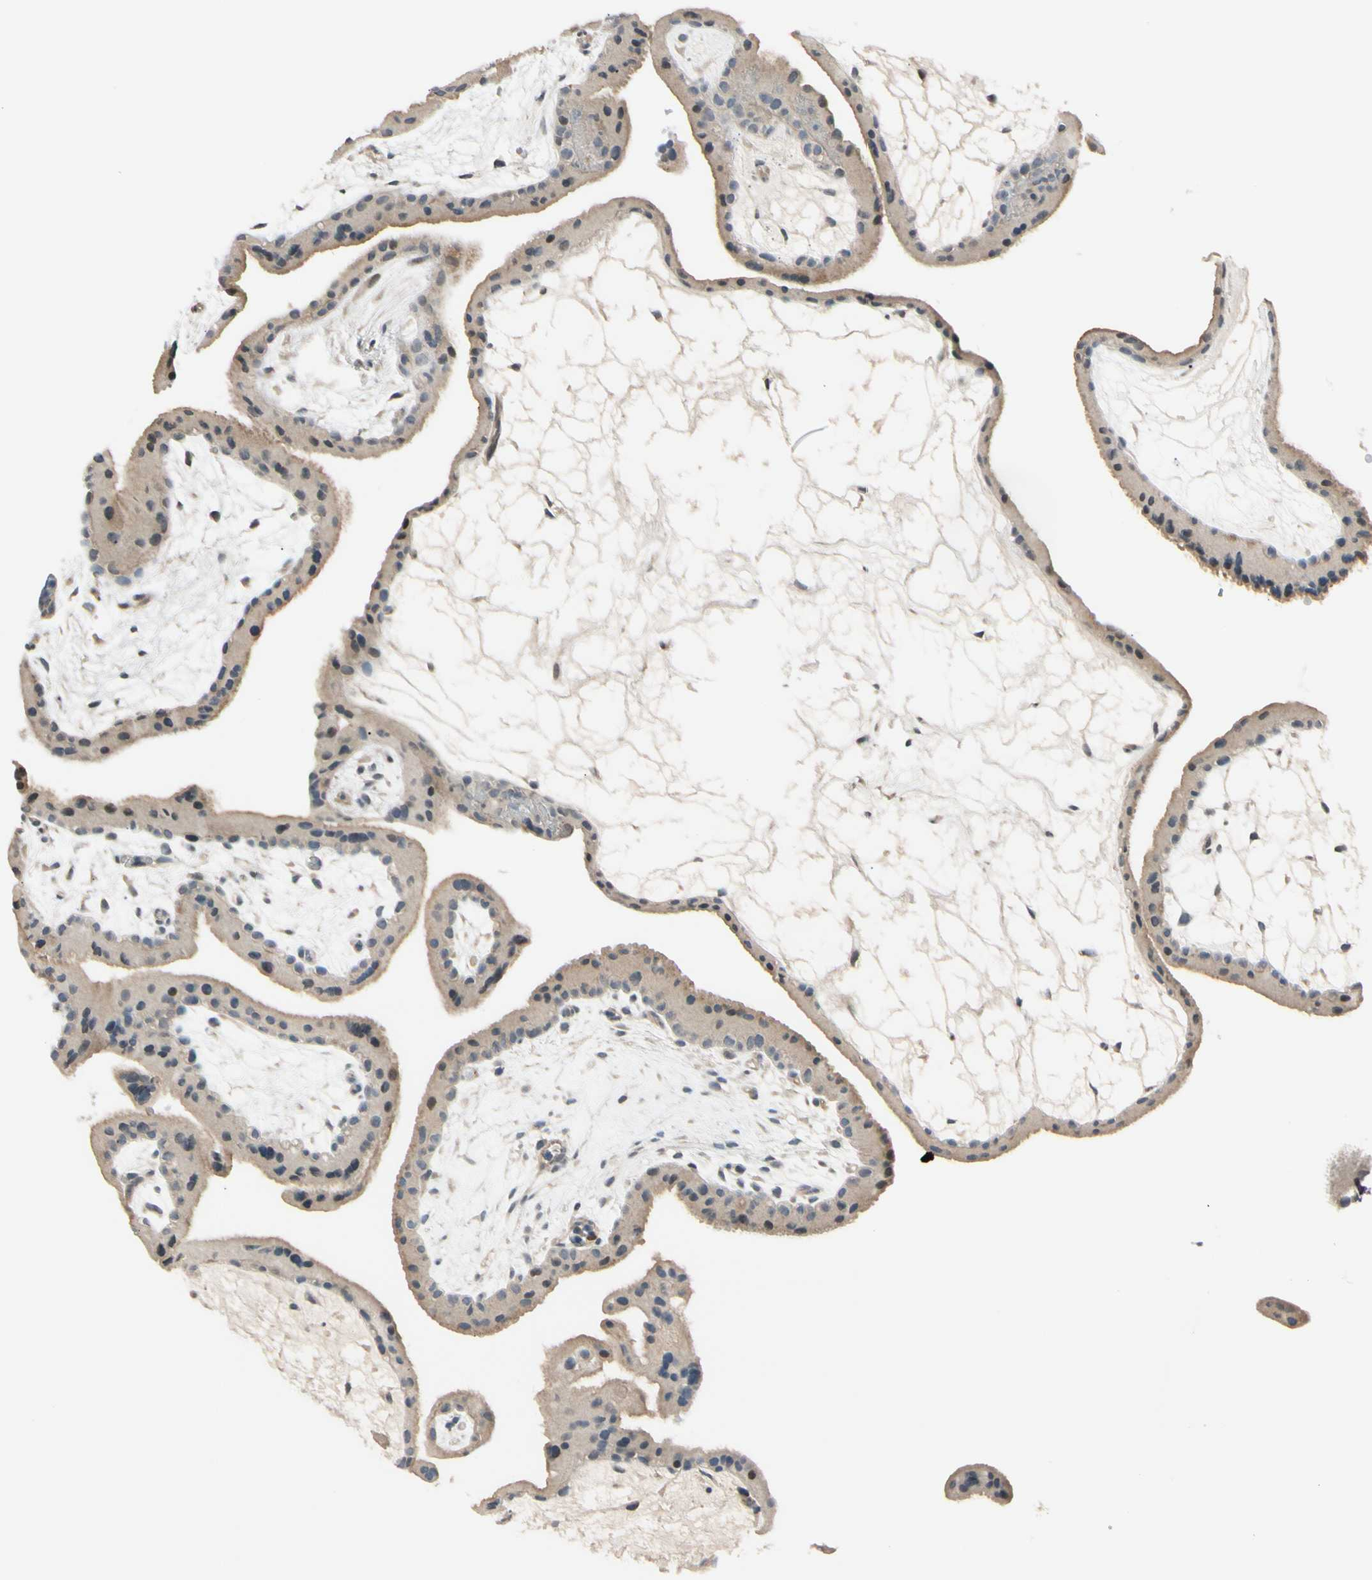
{"staining": {"intensity": "weak", "quantity": "25%-75%", "location": "cytoplasmic/membranous"}, "tissue": "placenta", "cell_type": "Decidual cells", "image_type": "normal", "snomed": [{"axis": "morphology", "description": "Normal tissue, NOS"}, {"axis": "topography", "description": "Placenta"}], "caption": "Immunohistochemical staining of benign placenta demonstrates 25%-75% levels of weak cytoplasmic/membranous protein staining in about 25%-75% of decidual cells. (Brightfield microscopy of DAB IHC at high magnification).", "gene": "FGF10", "patient": {"sex": "female", "age": 19}}